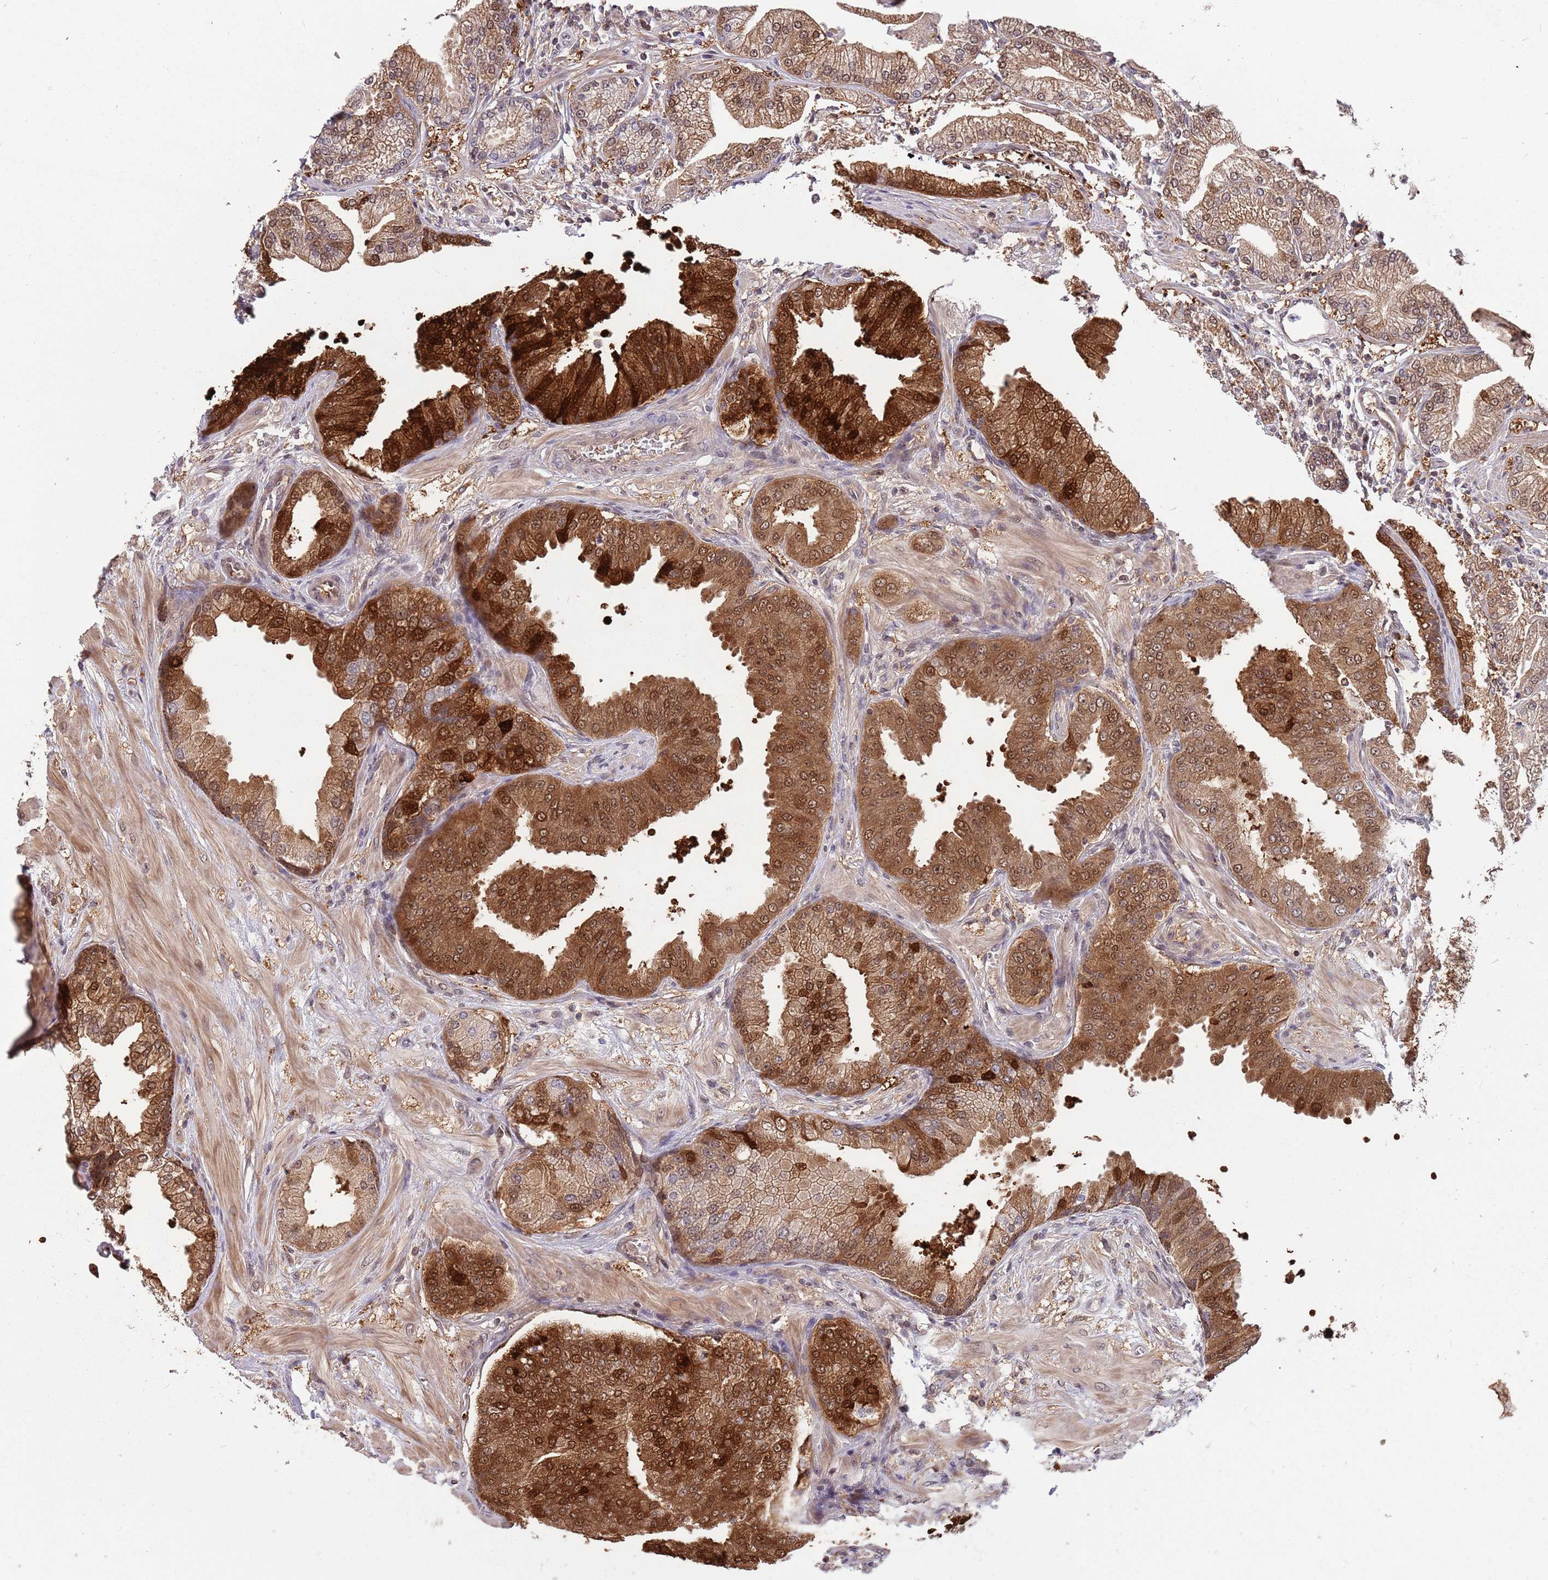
{"staining": {"intensity": "moderate", "quantity": ">75%", "location": "cytoplasmic/membranous,nuclear"}, "tissue": "prostate cancer", "cell_type": "Tumor cells", "image_type": "cancer", "snomed": [{"axis": "morphology", "description": "Adenocarcinoma, Low grade"}, {"axis": "topography", "description": "Prostate"}], "caption": "IHC photomicrograph of neoplastic tissue: human prostate adenocarcinoma (low-grade) stained using IHC reveals medium levels of moderate protein expression localized specifically in the cytoplasmic/membranous and nuclear of tumor cells, appearing as a cytoplasmic/membranous and nuclear brown color.", "gene": "SALL1", "patient": {"sex": "male", "age": 55}}